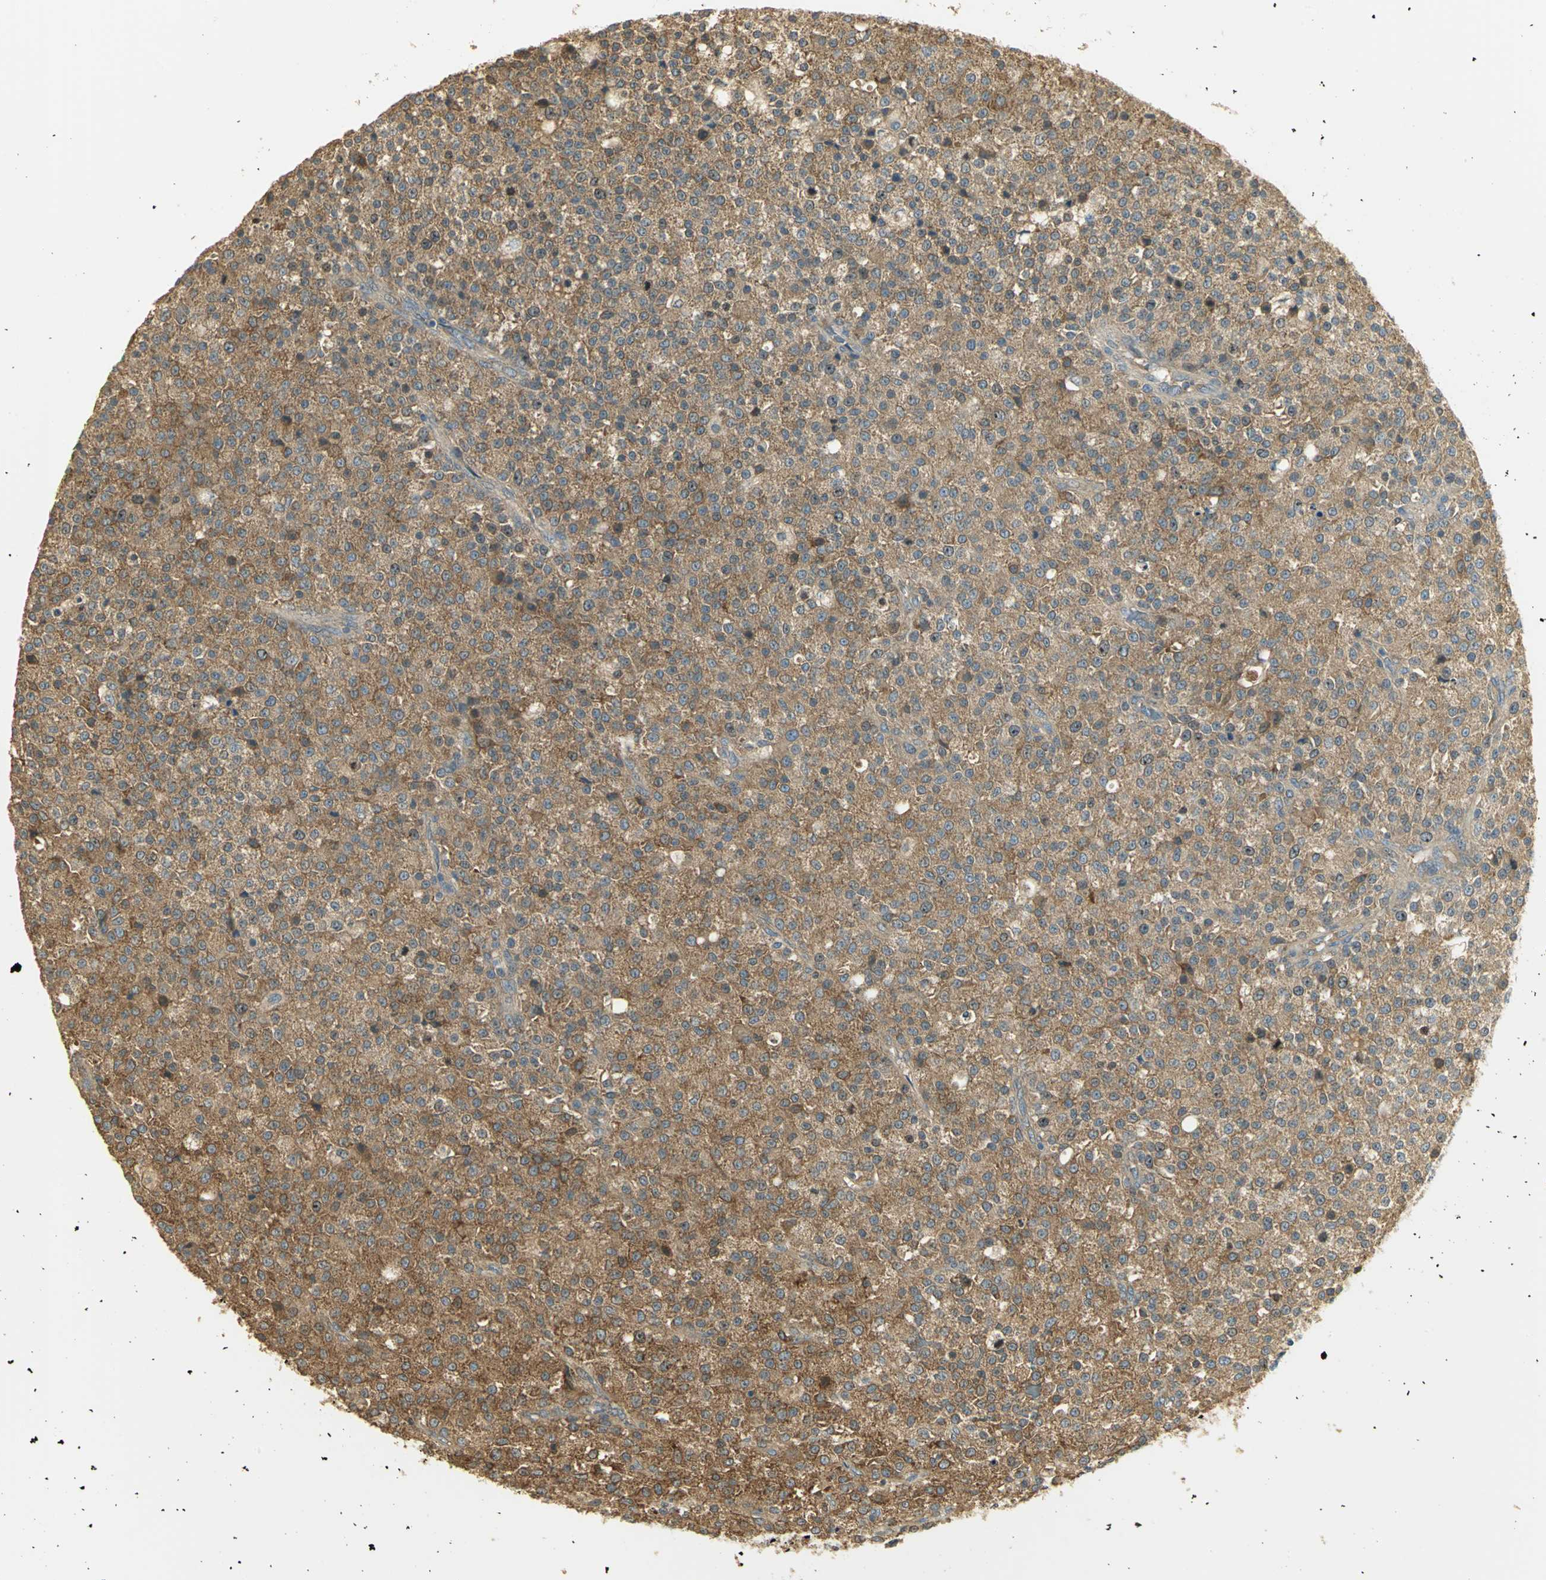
{"staining": {"intensity": "moderate", "quantity": ">75%", "location": "cytoplasmic/membranous"}, "tissue": "testis cancer", "cell_type": "Tumor cells", "image_type": "cancer", "snomed": [{"axis": "morphology", "description": "Seminoma, NOS"}, {"axis": "topography", "description": "Testis"}], "caption": "A high-resolution micrograph shows IHC staining of testis seminoma, which exhibits moderate cytoplasmic/membranous expression in about >75% of tumor cells.", "gene": "RARS1", "patient": {"sex": "male", "age": 59}}